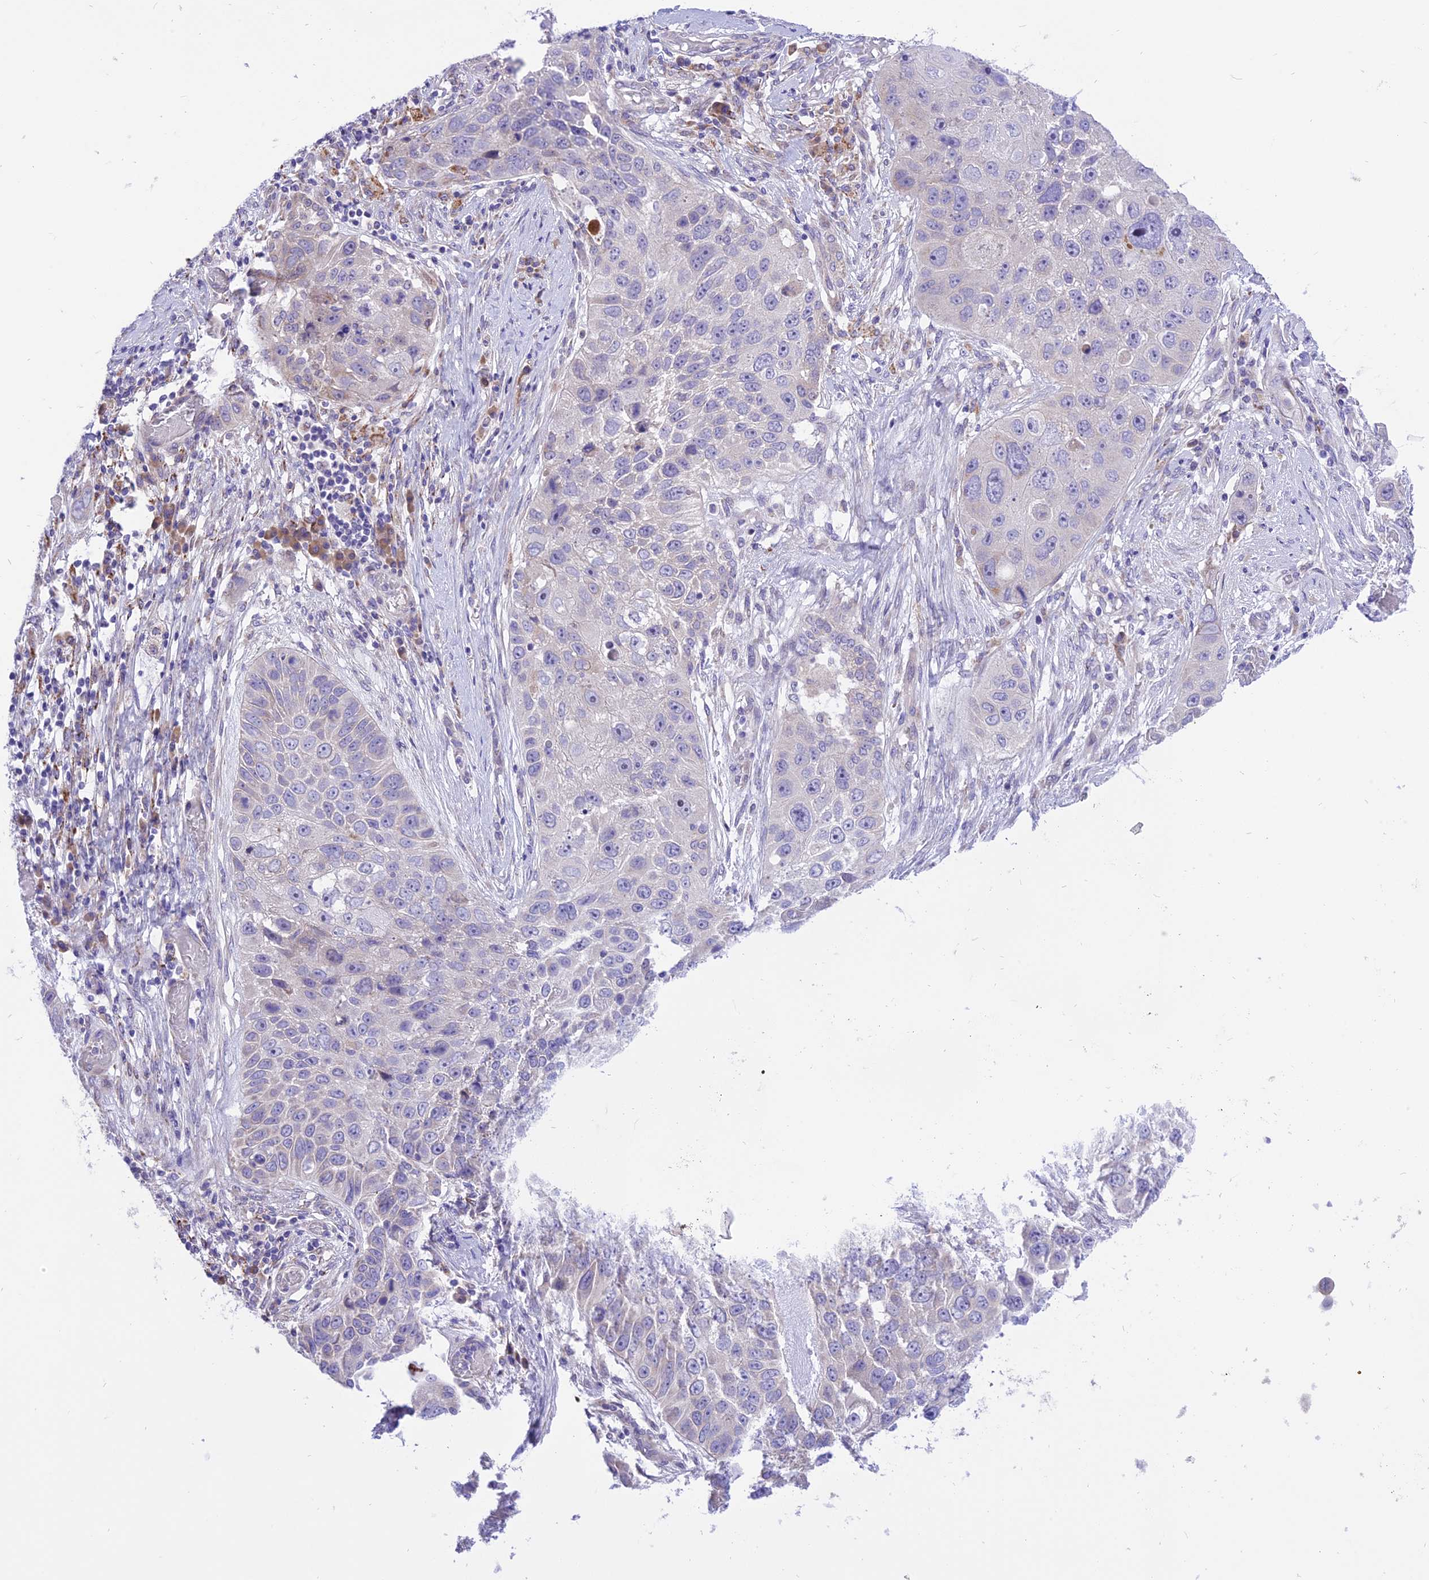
{"staining": {"intensity": "negative", "quantity": "none", "location": "none"}, "tissue": "lung cancer", "cell_type": "Tumor cells", "image_type": "cancer", "snomed": [{"axis": "morphology", "description": "Adenocarcinoma, NOS"}, {"axis": "topography", "description": "Lung"}], "caption": "This is an immunohistochemistry micrograph of lung cancer (adenocarcinoma). There is no expression in tumor cells.", "gene": "ARMCX6", "patient": {"sex": "male", "age": 64}}